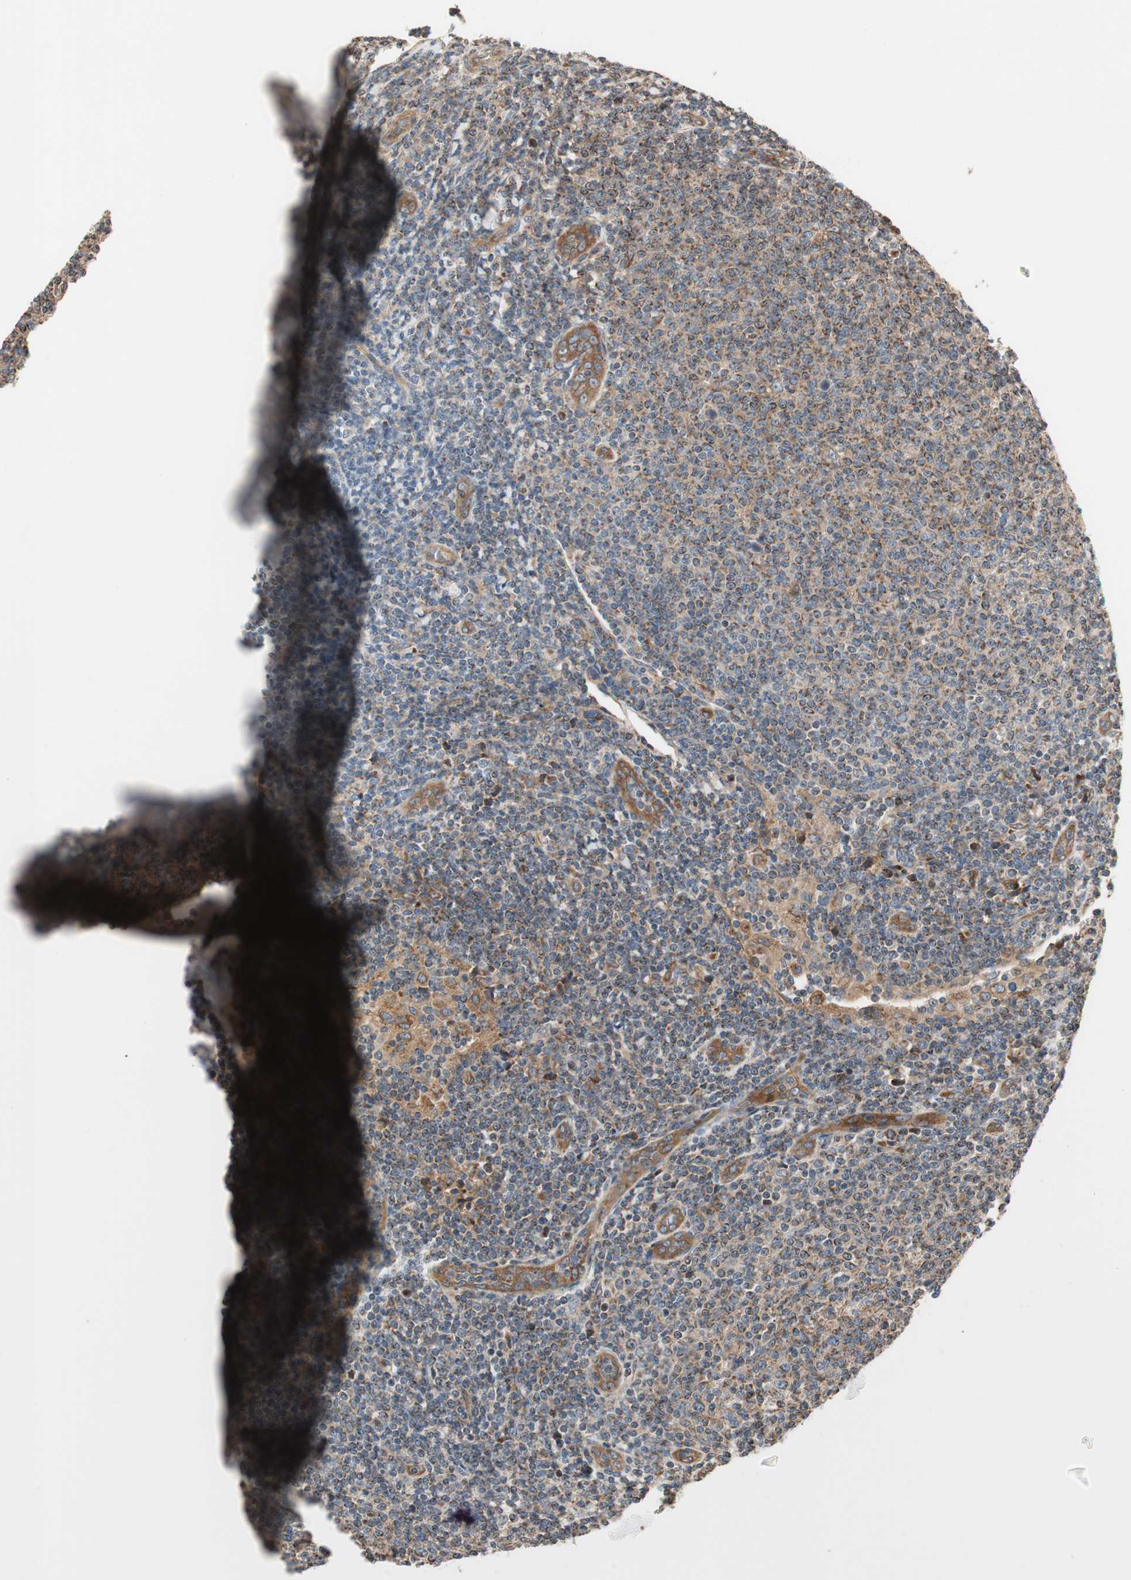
{"staining": {"intensity": "moderate", "quantity": ">75%", "location": "cytoplasmic/membranous"}, "tissue": "lymphoma", "cell_type": "Tumor cells", "image_type": "cancer", "snomed": [{"axis": "morphology", "description": "Malignant lymphoma, non-Hodgkin's type, Low grade"}, {"axis": "topography", "description": "Lymph node"}], "caption": "Moderate cytoplasmic/membranous protein expression is identified in about >75% of tumor cells in low-grade malignant lymphoma, non-Hodgkin's type. (DAB IHC with brightfield microscopy, high magnification).", "gene": "CTTNBP2NL", "patient": {"sex": "male", "age": 66}}